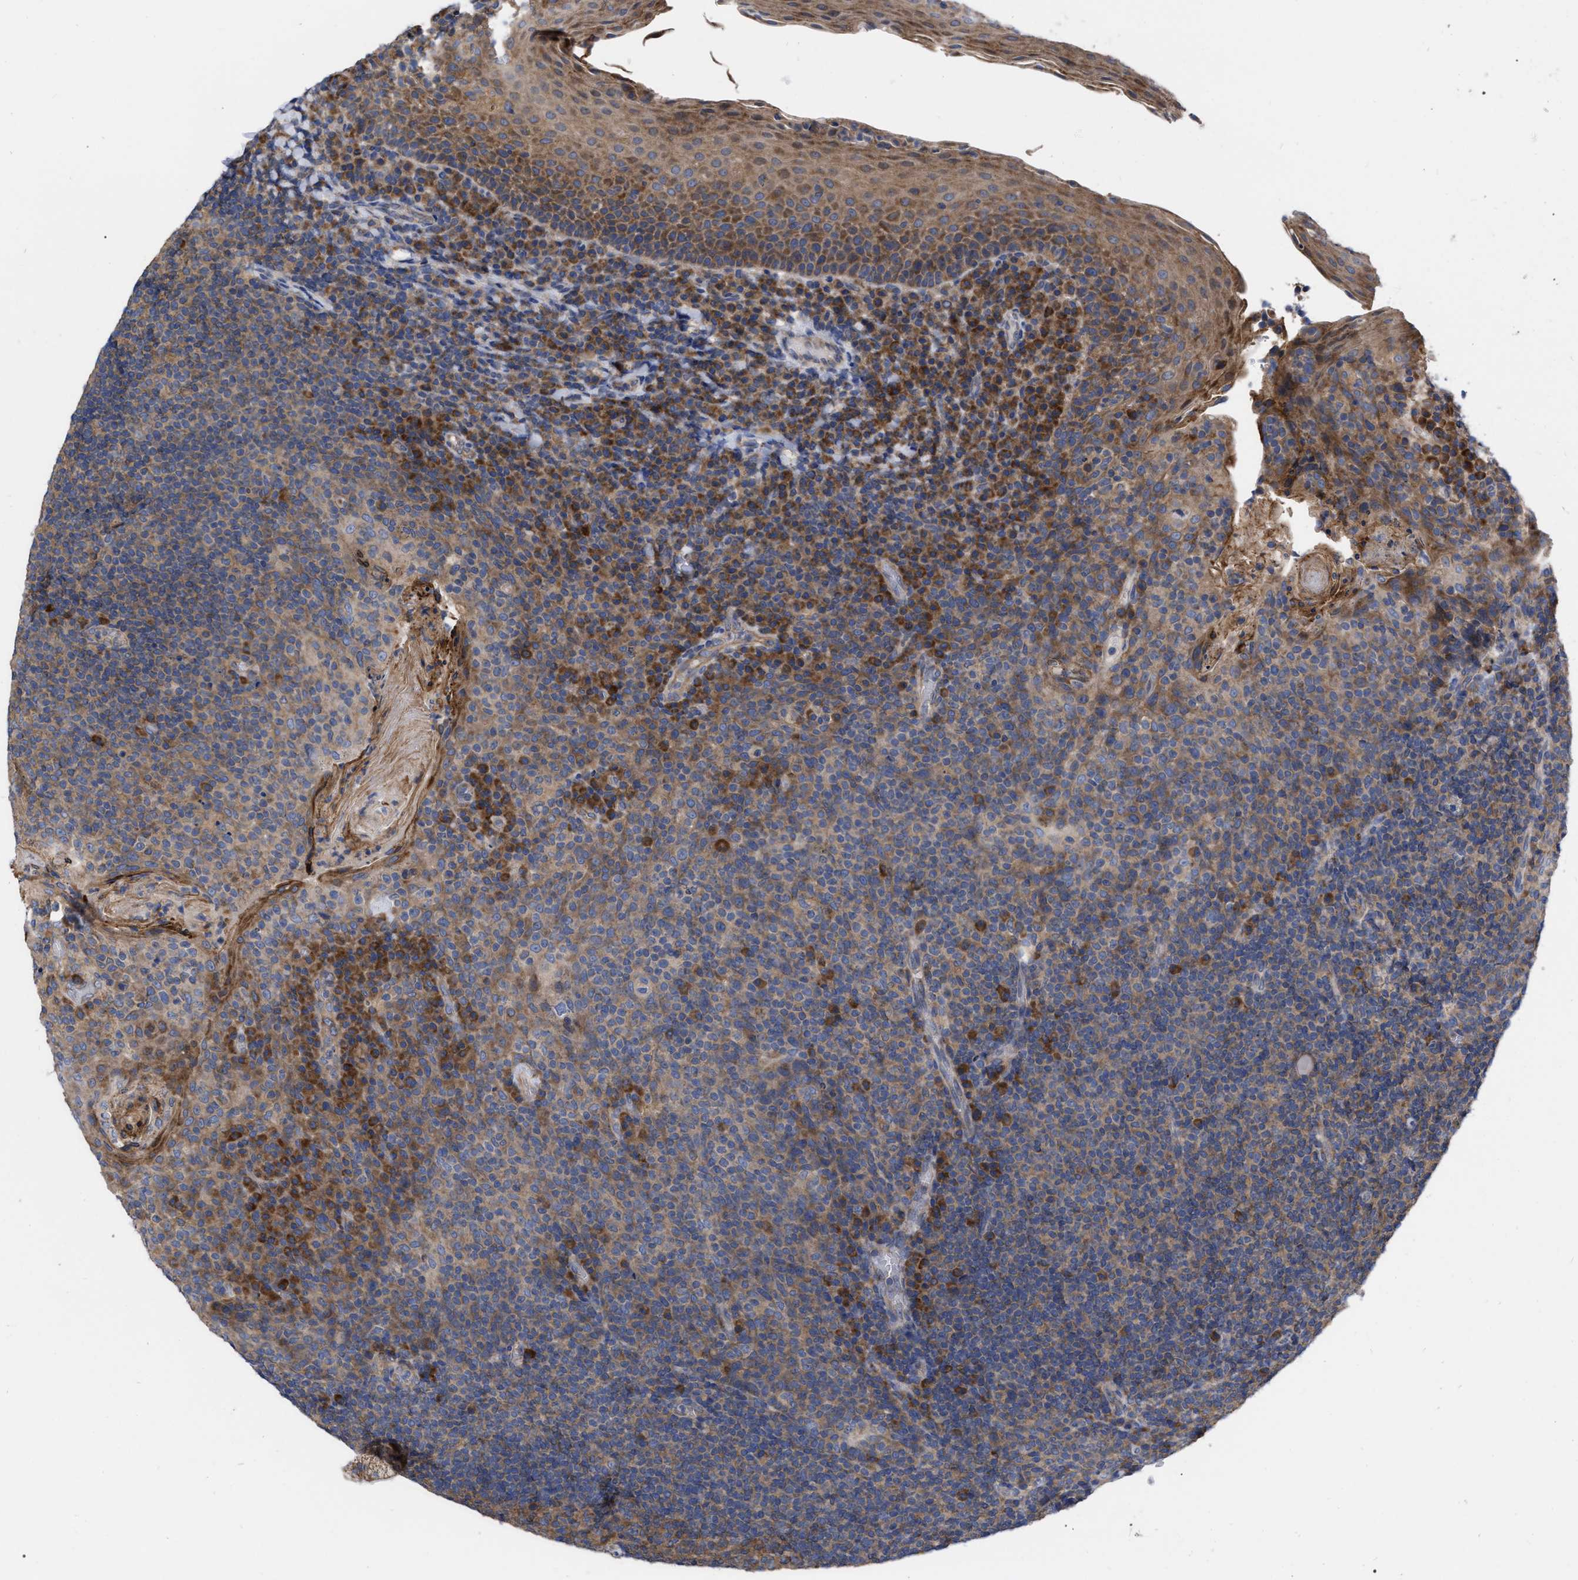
{"staining": {"intensity": "moderate", "quantity": ">75%", "location": "cytoplasmic/membranous"}, "tissue": "tonsil", "cell_type": "Germinal center cells", "image_type": "normal", "snomed": [{"axis": "morphology", "description": "Normal tissue, NOS"}, {"axis": "topography", "description": "Tonsil"}], "caption": "Germinal center cells show moderate cytoplasmic/membranous staining in about >75% of cells in benign tonsil.", "gene": "CDKN2C", "patient": {"sex": "male", "age": 17}}